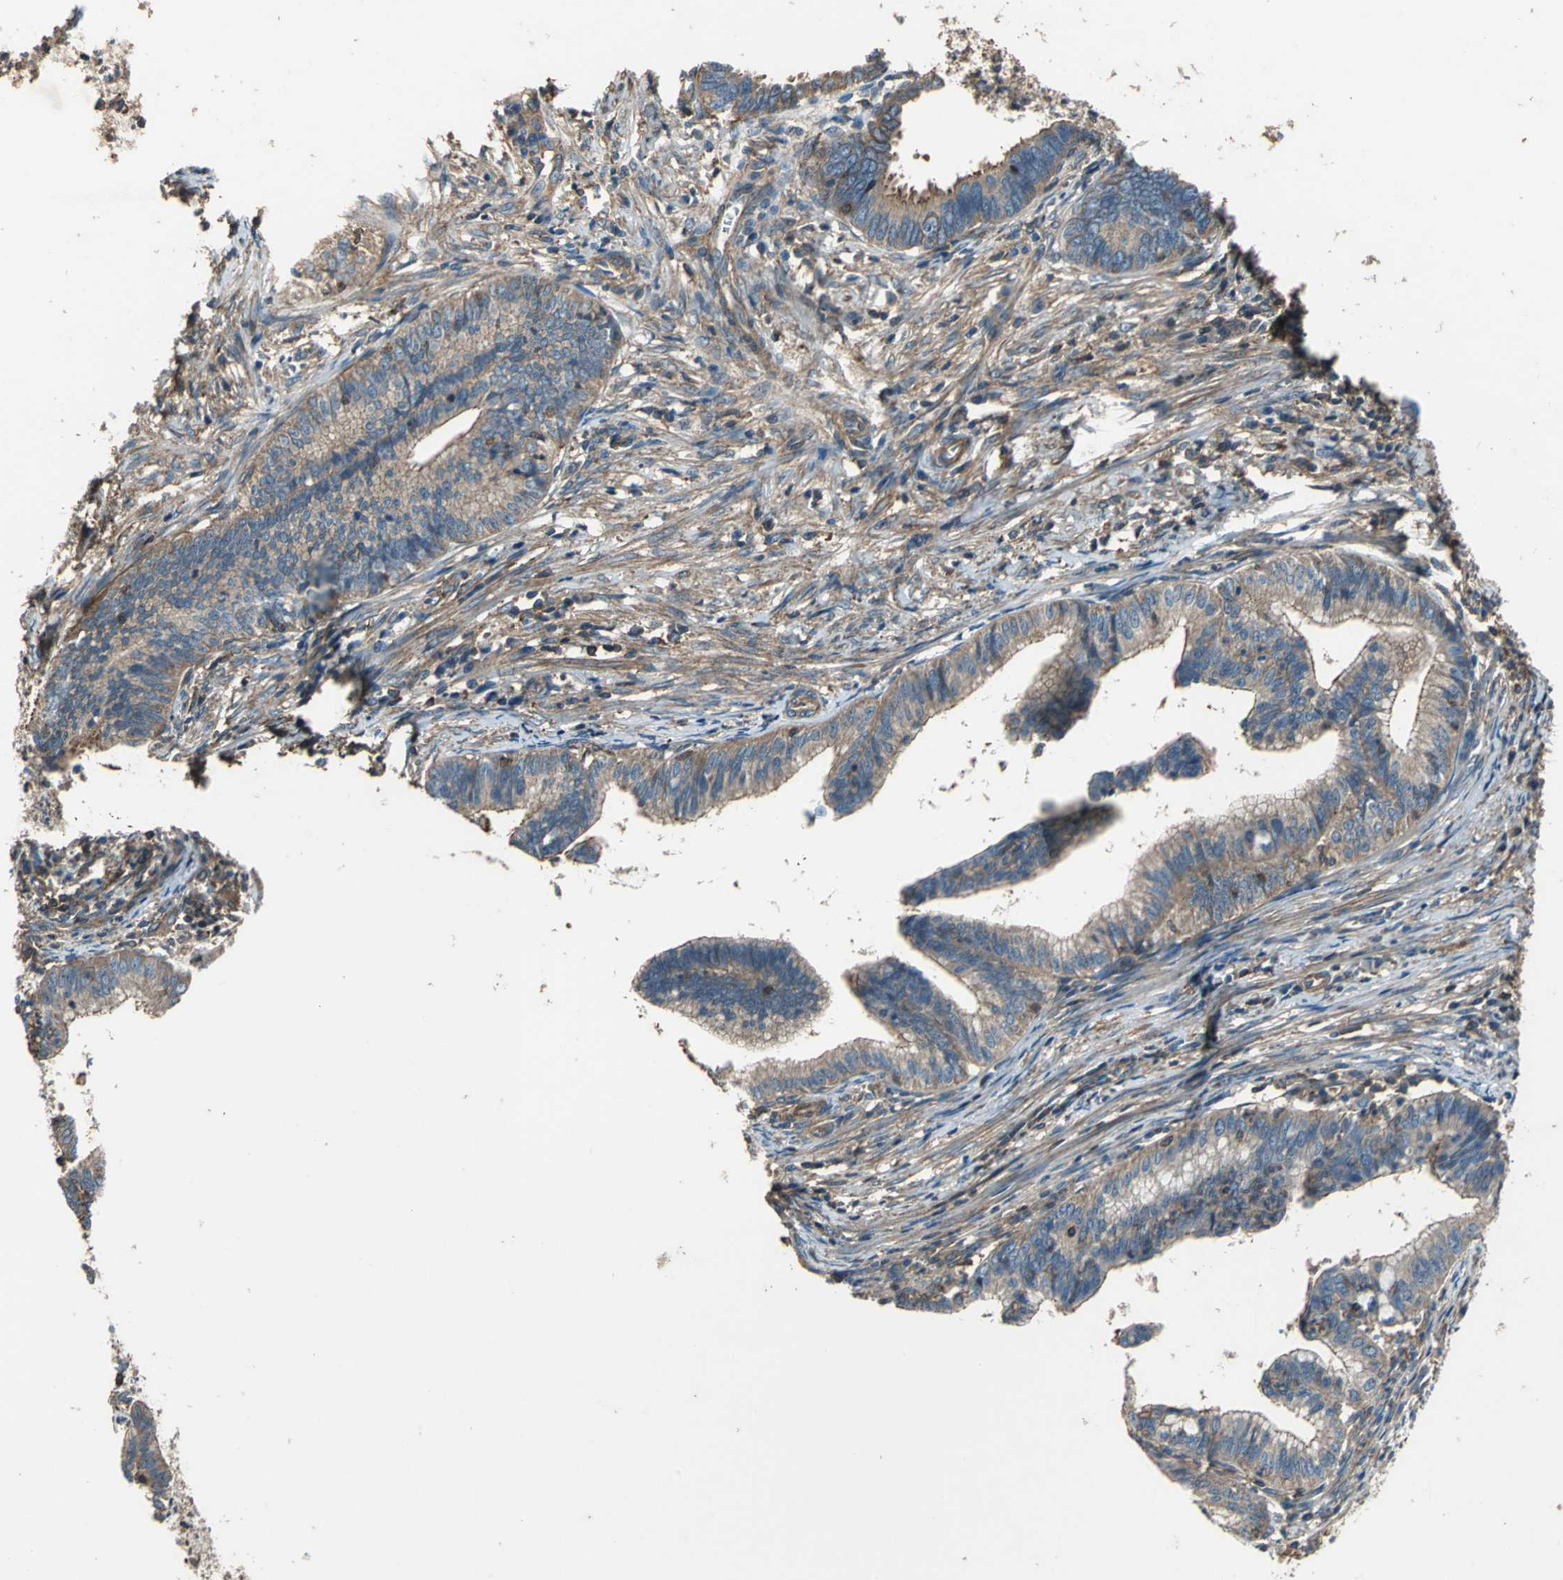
{"staining": {"intensity": "moderate", "quantity": ">75%", "location": "cytoplasmic/membranous"}, "tissue": "cervical cancer", "cell_type": "Tumor cells", "image_type": "cancer", "snomed": [{"axis": "morphology", "description": "Adenocarcinoma, NOS"}, {"axis": "topography", "description": "Cervix"}], "caption": "Cervical adenocarcinoma stained for a protein shows moderate cytoplasmic/membranous positivity in tumor cells. (Stains: DAB in brown, nuclei in blue, Microscopy: brightfield microscopy at high magnification).", "gene": "PARVA", "patient": {"sex": "female", "age": 36}}